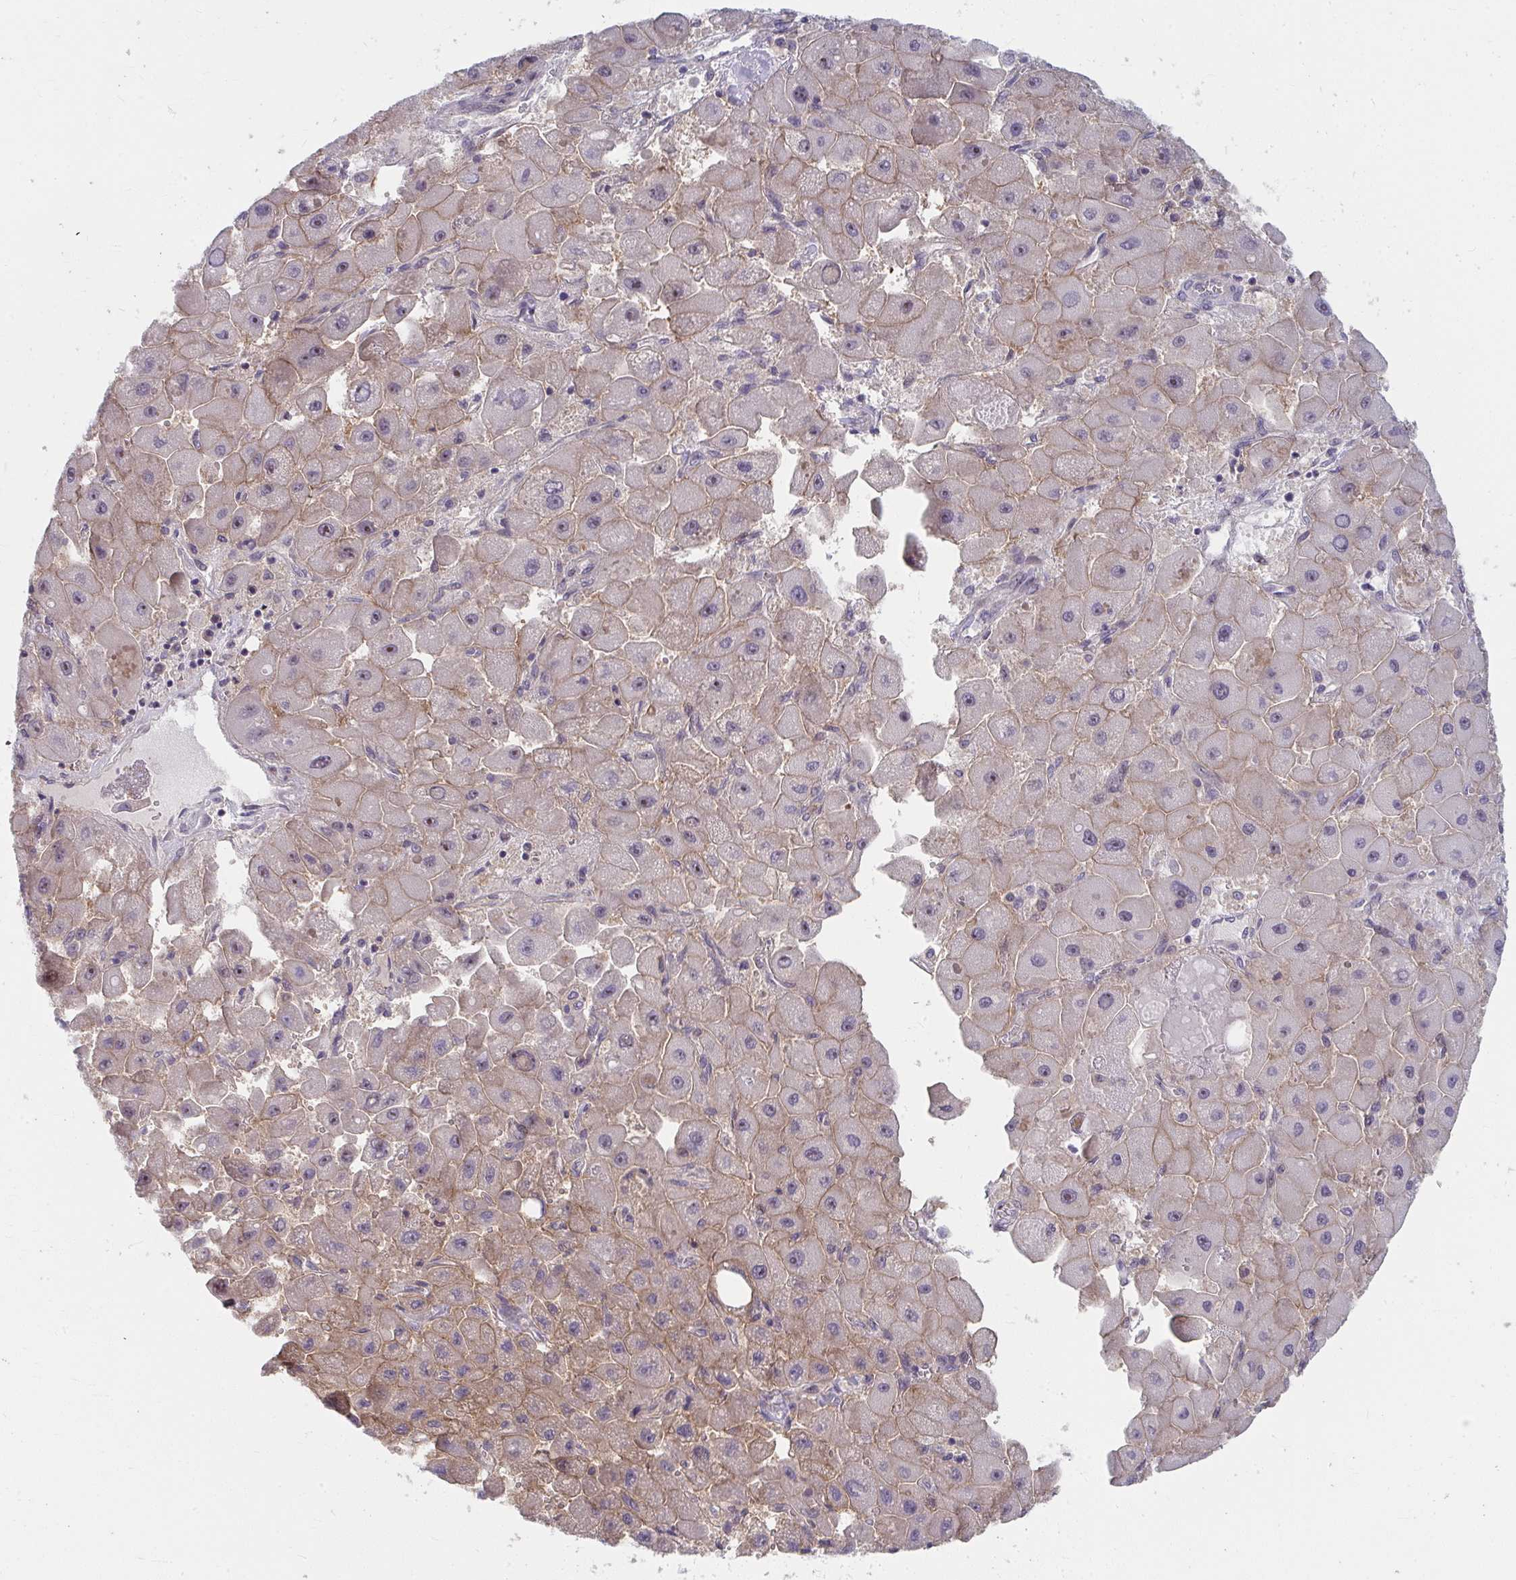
{"staining": {"intensity": "weak", "quantity": "25%-75%", "location": "cytoplasmic/membranous"}, "tissue": "liver cancer", "cell_type": "Tumor cells", "image_type": "cancer", "snomed": [{"axis": "morphology", "description": "Carcinoma, Hepatocellular, NOS"}, {"axis": "topography", "description": "Liver"}], "caption": "Immunohistochemistry micrograph of human liver hepatocellular carcinoma stained for a protein (brown), which exhibits low levels of weak cytoplasmic/membranous staining in about 25%-75% of tumor cells.", "gene": "MUS81", "patient": {"sex": "male", "age": 24}}